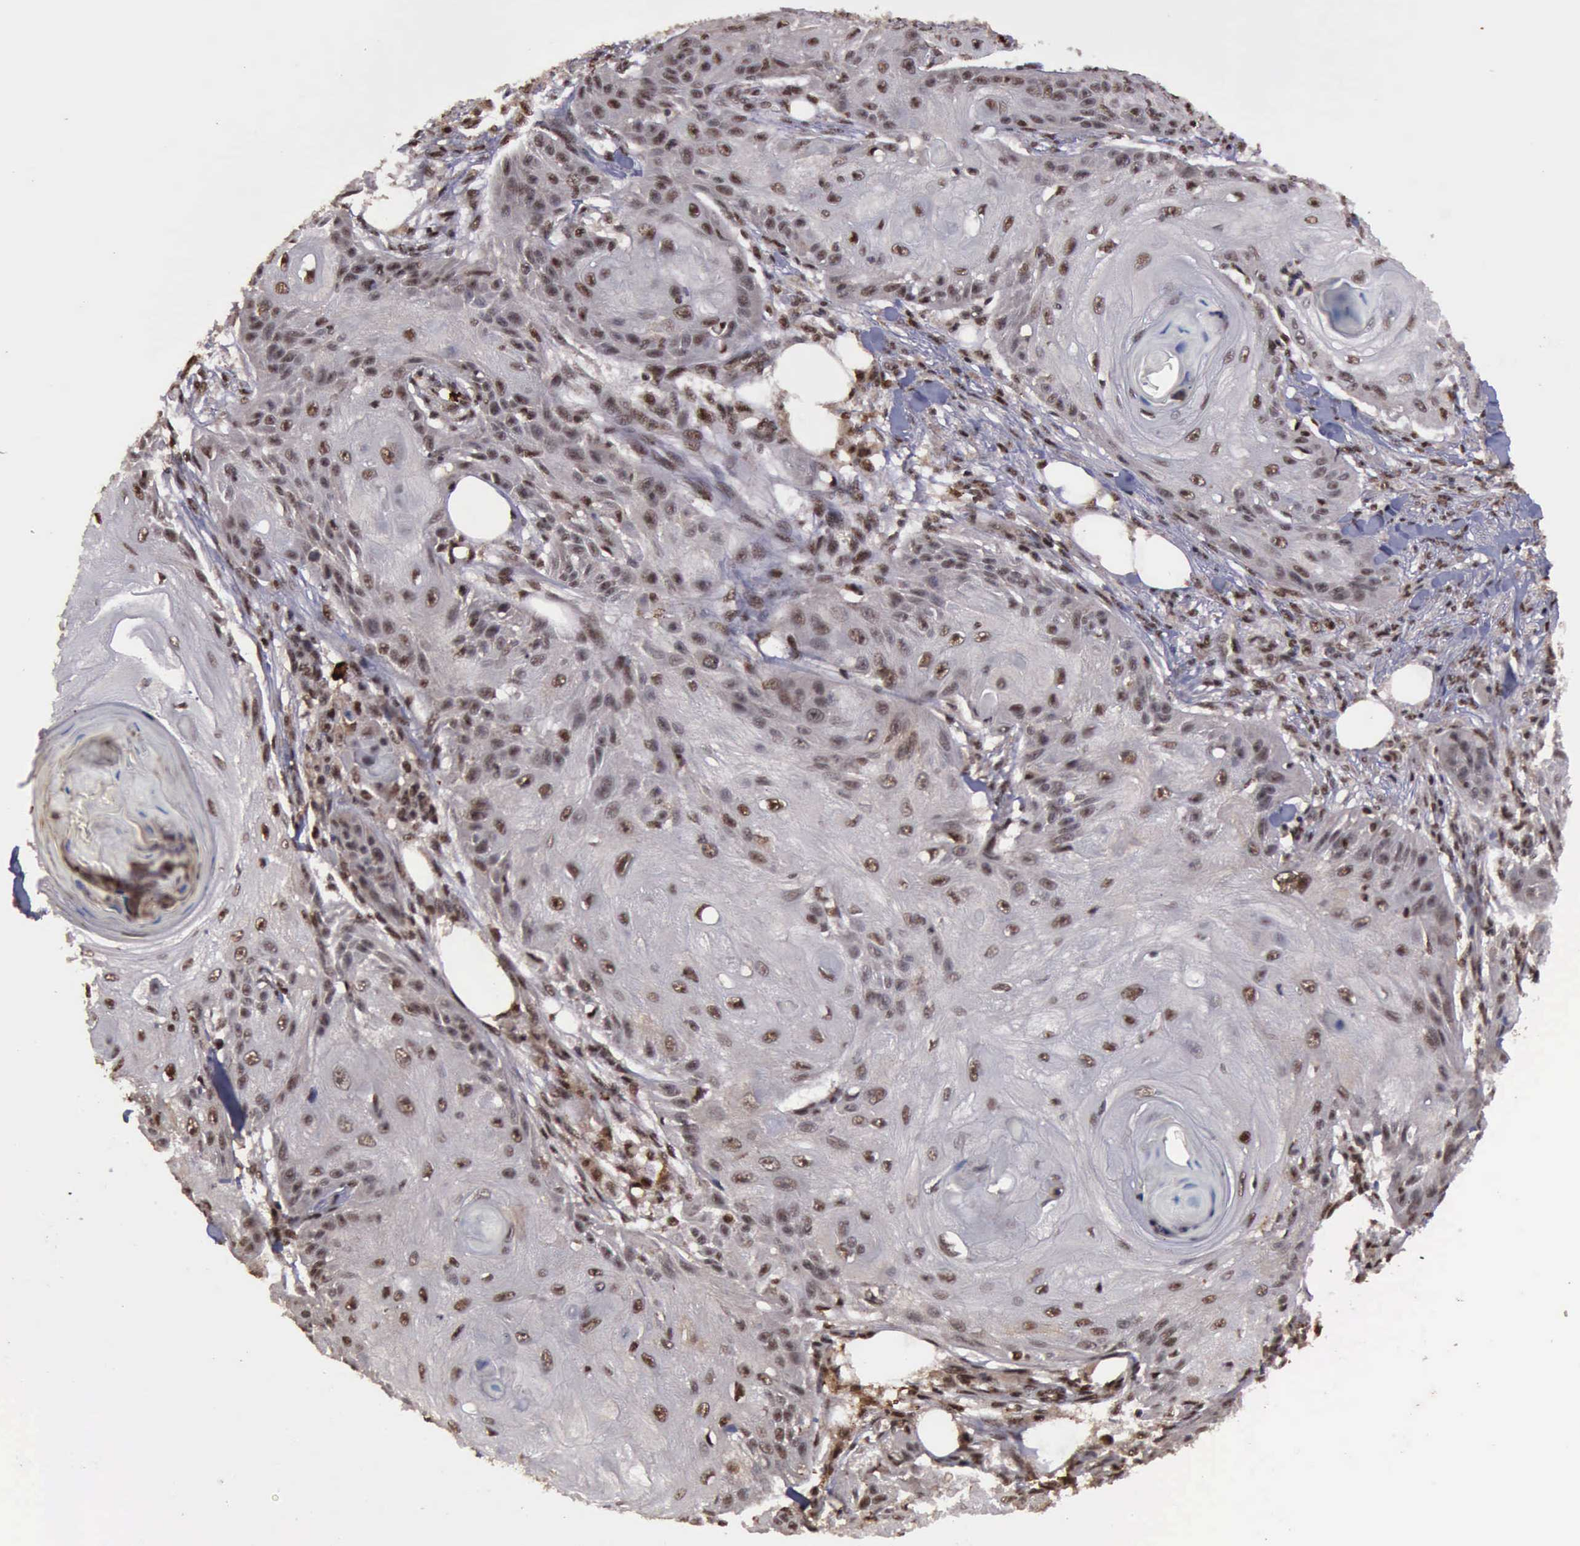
{"staining": {"intensity": "moderate", "quantity": ">75%", "location": "nuclear"}, "tissue": "skin cancer", "cell_type": "Tumor cells", "image_type": "cancer", "snomed": [{"axis": "morphology", "description": "Squamous cell carcinoma, NOS"}, {"axis": "topography", "description": "Skin"}], "caption": "Human squamous cell carcinoma (skin) stained with a brown dye reveals moderate nuclear positive staining in approximately >75% of tumor cells.", "gene": "TRMT2A", "patient": {"sex": "female", "age": 88}}